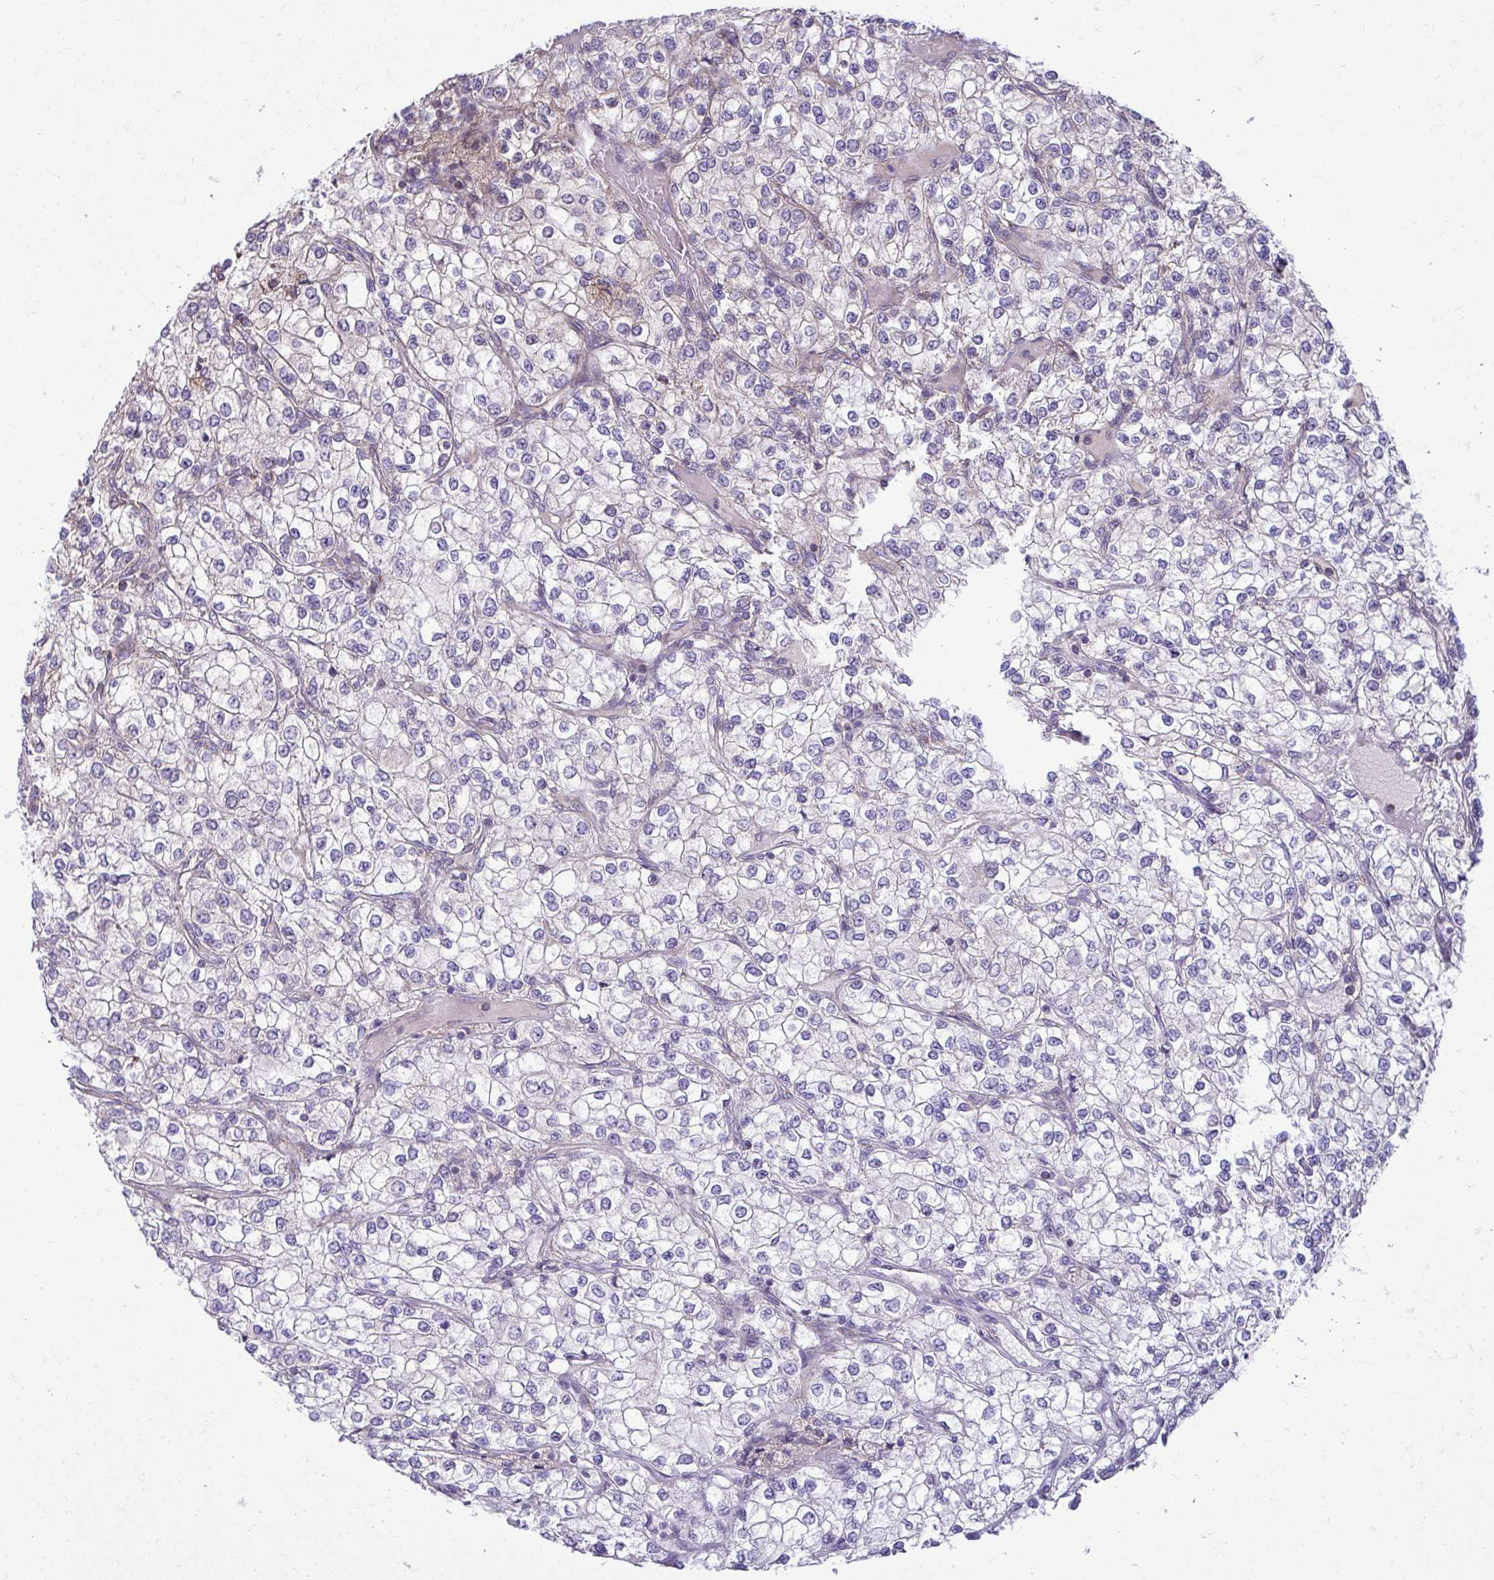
{"staining": {"intensity": "negative", "quantity": "none", "location": "none"}, "tissue": "renal cancer", "cell_type": "Tumor cells", "image_type": "cancer", "snomed": [{"axis": "morphology", "description": "Adenocarcinoma, NOS"}, {"axis": "topography", "description": "Kidney"}], "caption": "Tumor cells are negative for protein expression in human renal cancer.", "gene": "GPRIN3", "patient": {"sex": "male", "age": 80}}